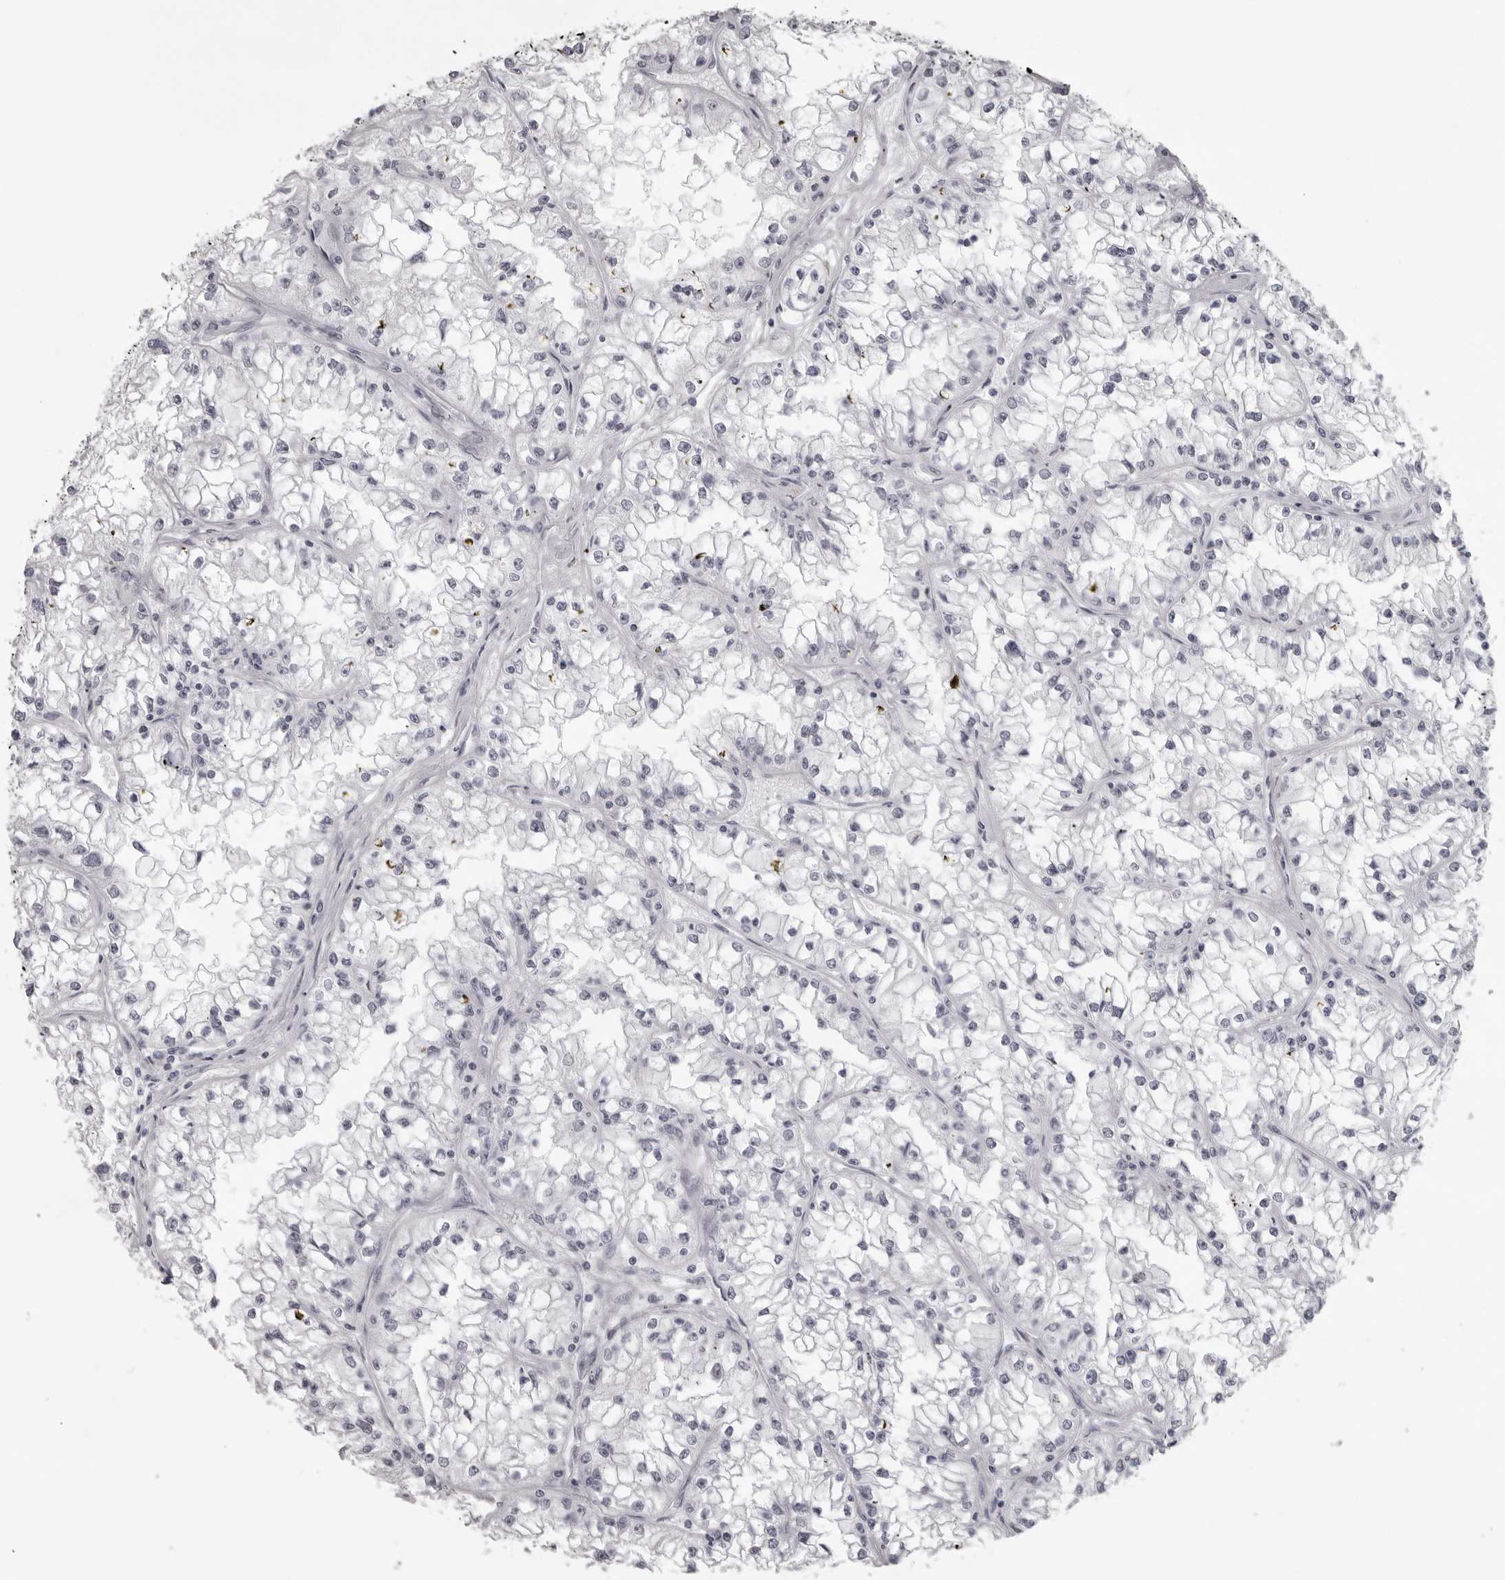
{"staining": {"intensity": "negative", "quantity": "none", "location": "none"}, "tissue": "renal cancer", "cell_type": "Tumor cells", "image_type": "cancer", "snomed": [{"axis": "morphology", "description": "Adenocarcinoma, NOS"}, {"axis": "topography", "description": "Kidney"}], "caption": "Tumor cells are negative for protein expression in human renal cancer.", "gene": "NUDT18", "patient": {"sex": "male", "age": 56}}